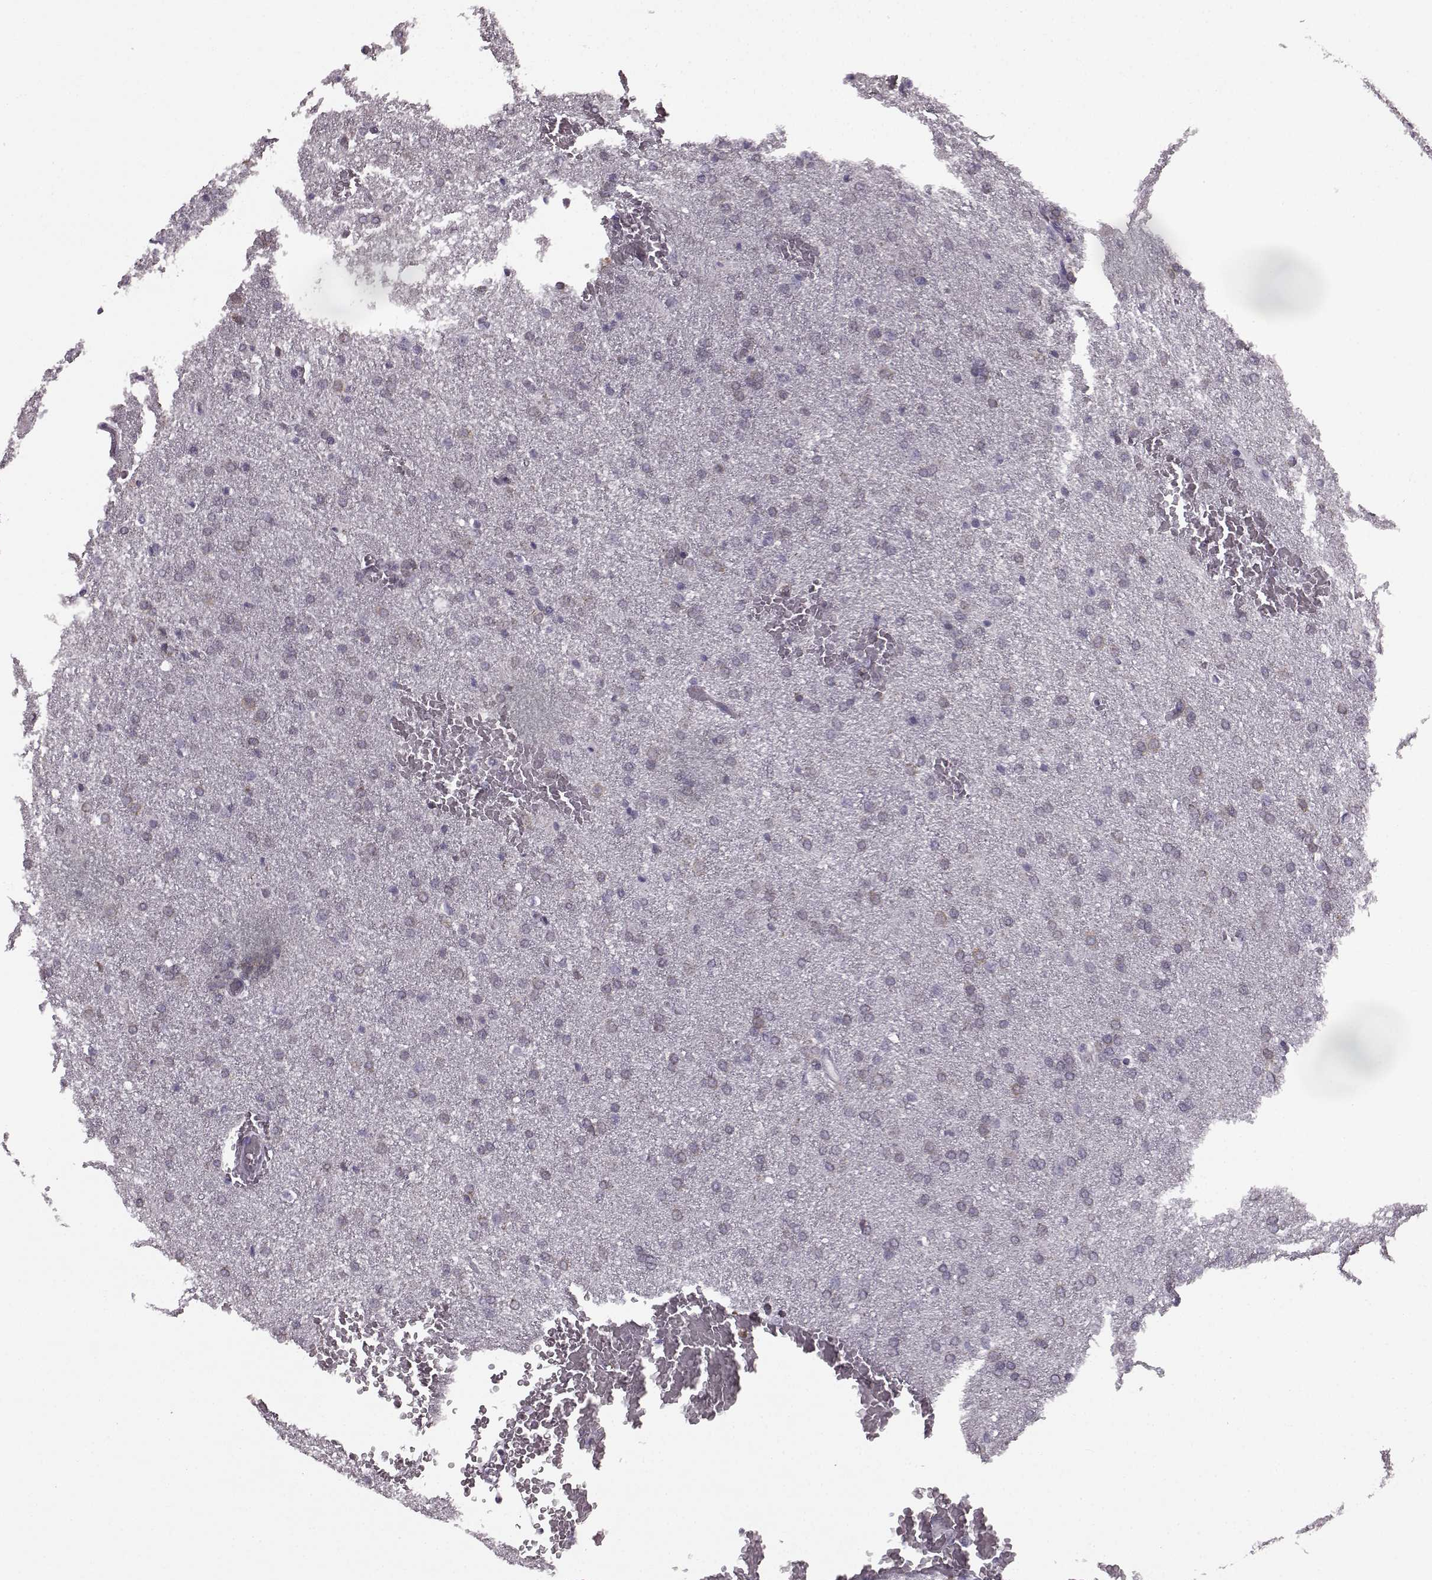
{"staining": {"intensity": "negative", "quantity": "none", "location": "none"}, "tissue": "glioma", "cell_type": "Tumor cells", "image_type": "cancer", "snomed": [{"axis": "morphology", "description": "Glioma, malignant, High grade"}, {"axis": "topography", "description": "Brain"}], "caption": "IHC of human high-grade glioma (malignant) shows no expression in tumor cells. (DAB (3,3'-diaminobenzidine) immunohistochemistry visualized using brightfield microscopy, high magnification).", "gene": "SEMG2", "patient": {"sex": "male", "age": 68}}